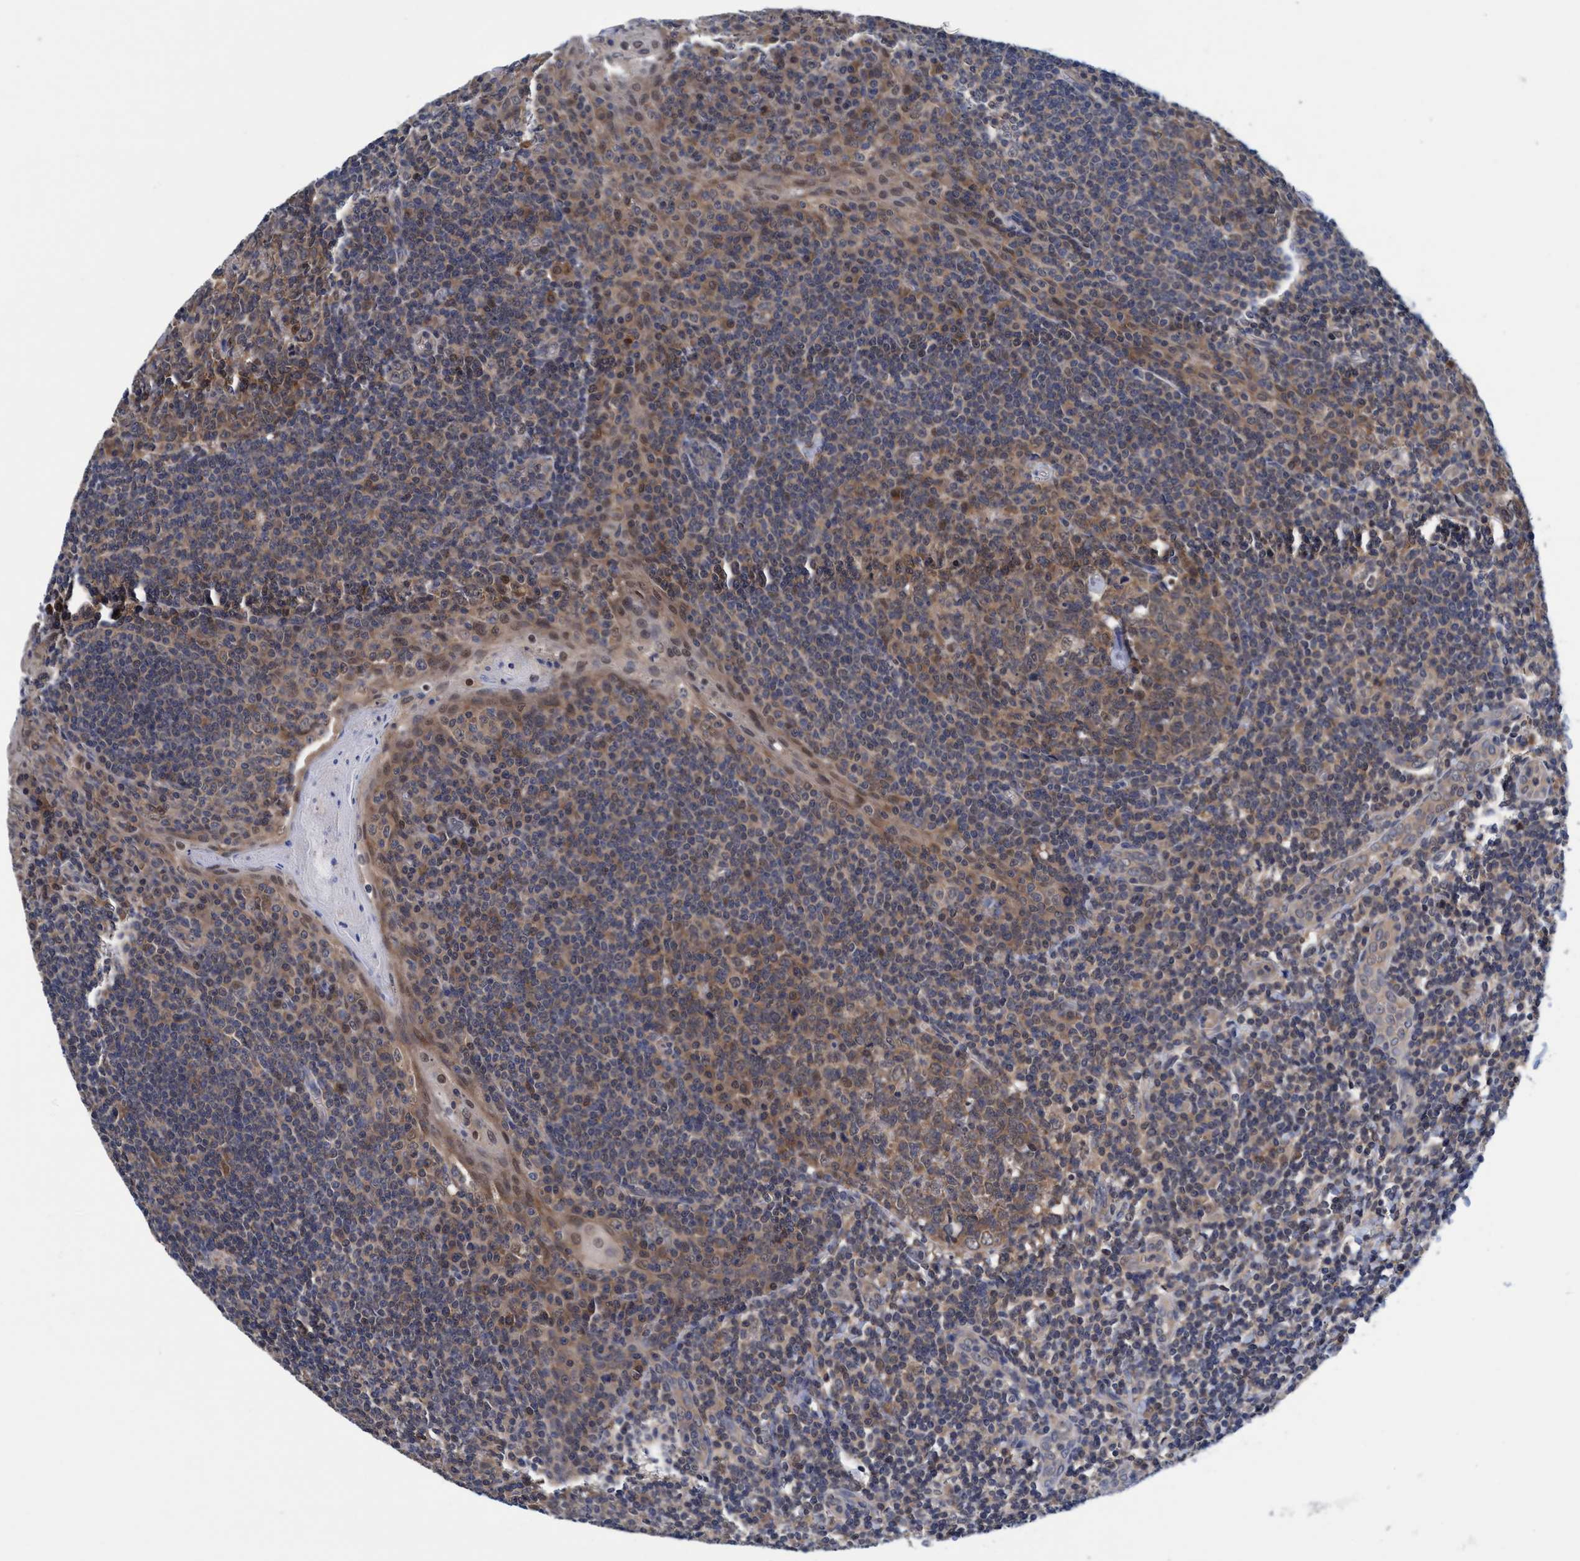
{"staining": {"intensity": "moderate", "quantity": ">75%", "location": "cytoplasmic/membranous"}, "tissue": "tonsil", "cell_type": "Germinal center cells", "image_type": "normal", "snomed": [{"axis": "morphology", "description": "Normal tissue, NOS"}, {"axis": "topography", "description": "Tonsil"}], "caption": "Immunohistochemical staining of benign human tonsil exhibits >75% levels of moderate cytoplasmic/membranous protein staining in approximately >75% of germinal center cells.", "gene": "PSMD12", "patient": {"sex": "male", "age": 31}}